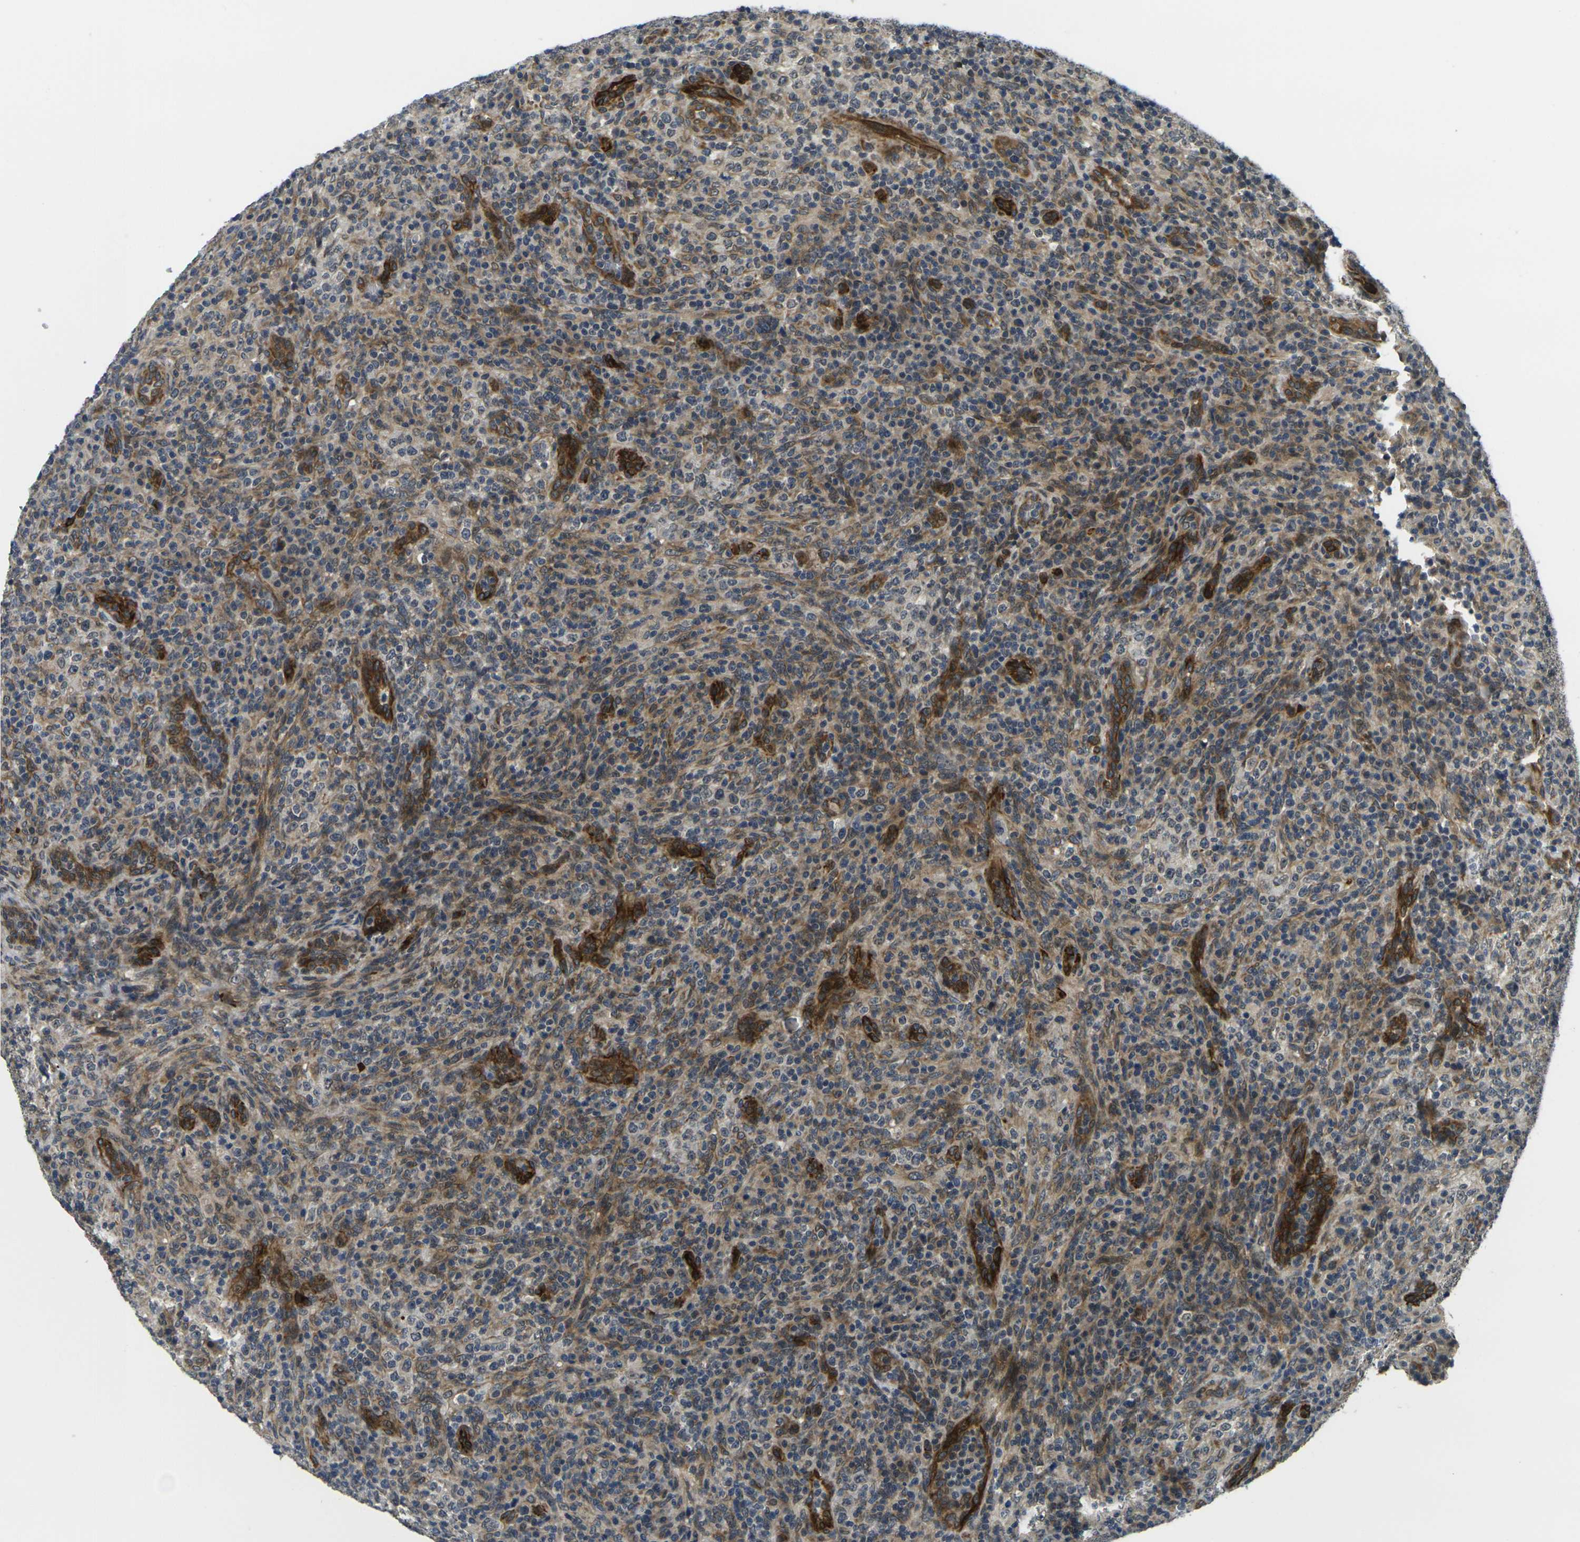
{"staining": {"intensity": "moderate", "quantity": "25%-75%", "location": "cytoplasmic/membranous"}, "tissue": "lymphoma", "cell_type": "Tumor cells", "image_type": "cancer", "snomed": [{"axis": "morphology", "description": "Malignant lymphoma, non-Hodgkin's type, High grade"}, {"axis": "topography", "description": "Lymph node"}], "caption": "Protein analysis of malignant lymphoma, non-Hodgkin's type (high-grade) tissue reveals moderate cytoplasmic/membranous expression in approximately 25%-75% of tumor cells.", "gene": "FUT11", "patient": {"sex": "female", "age": 76}}